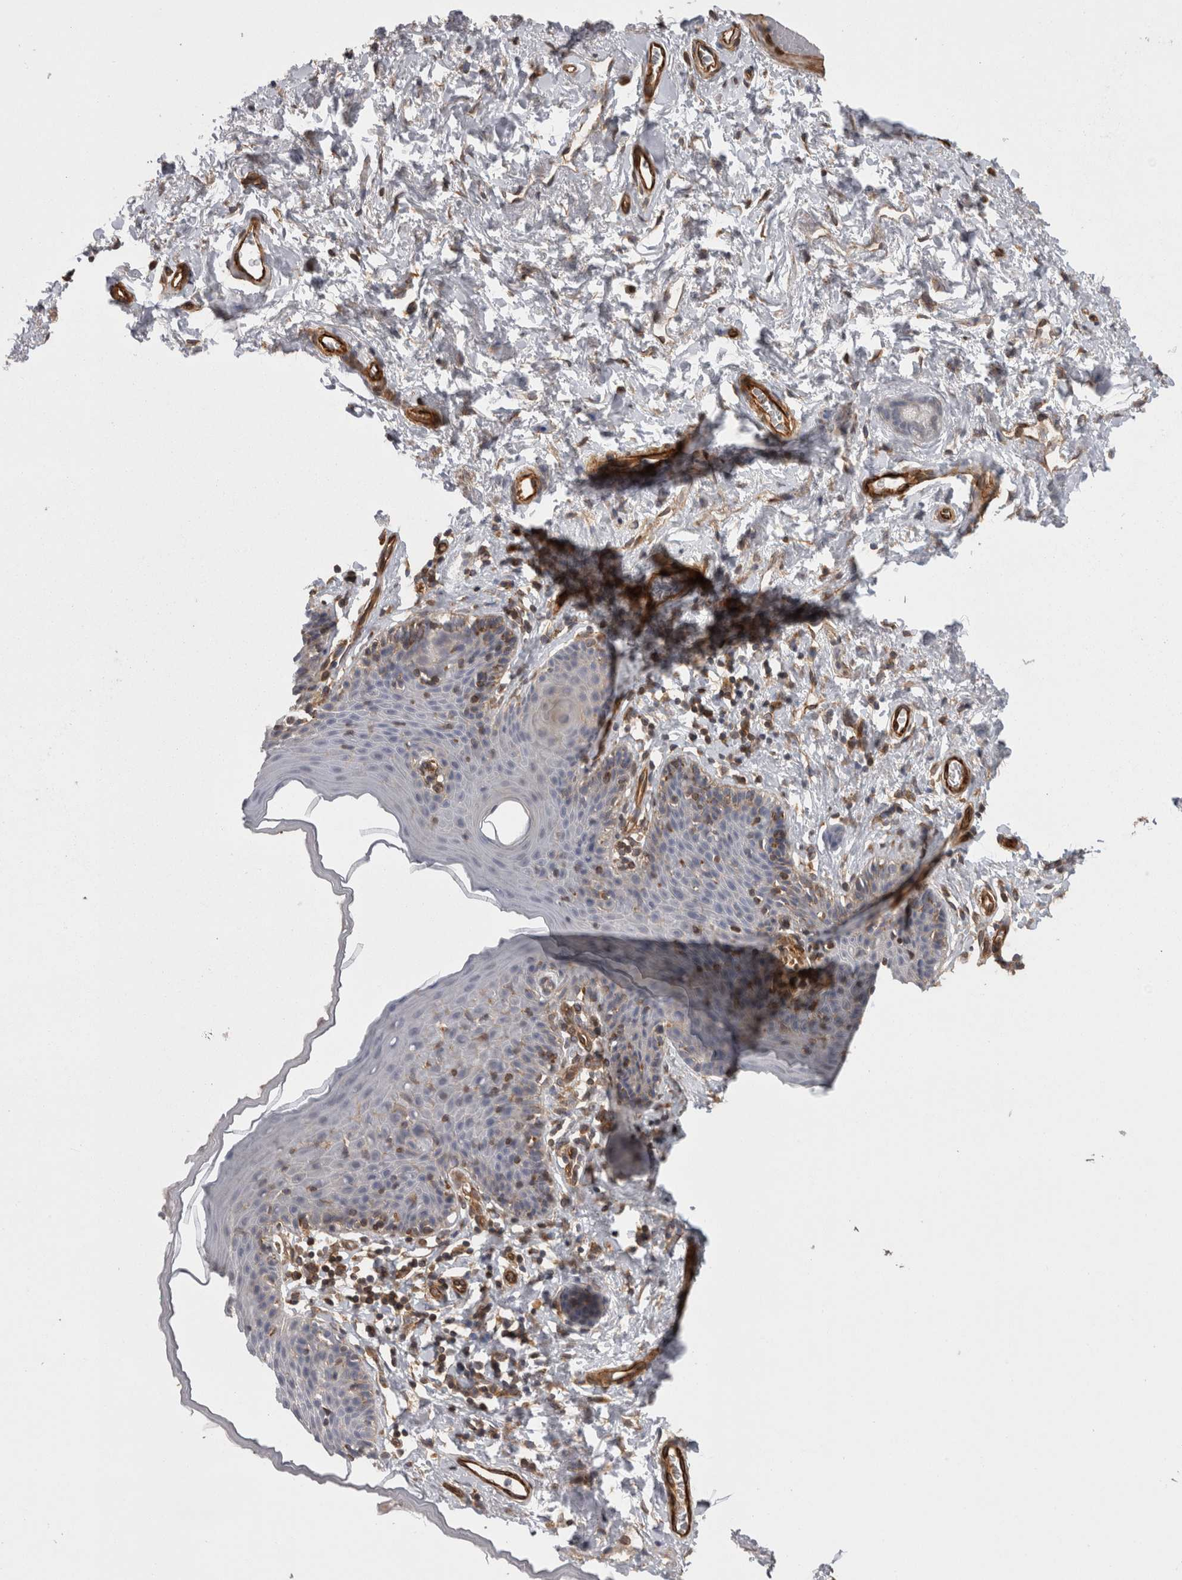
{"staining": {"intensity": "weak", "quantity": "<25%", "location": "cytoplasmic/membranous,nuclear"}, "tissue": "skin", "cell_type": "Epidermal cells", "image_type": "normal", "snomed": [{"axis": "morphology", "description": "Normal tissue, NOS"}, {"axis": "topography", "description": "Vulva"}], "caption": "Skin stained for a protein using IHC shows no expression epidermal cells.", "gene": "RMDN1", "patient": {"sex": "female", "age": 66}}